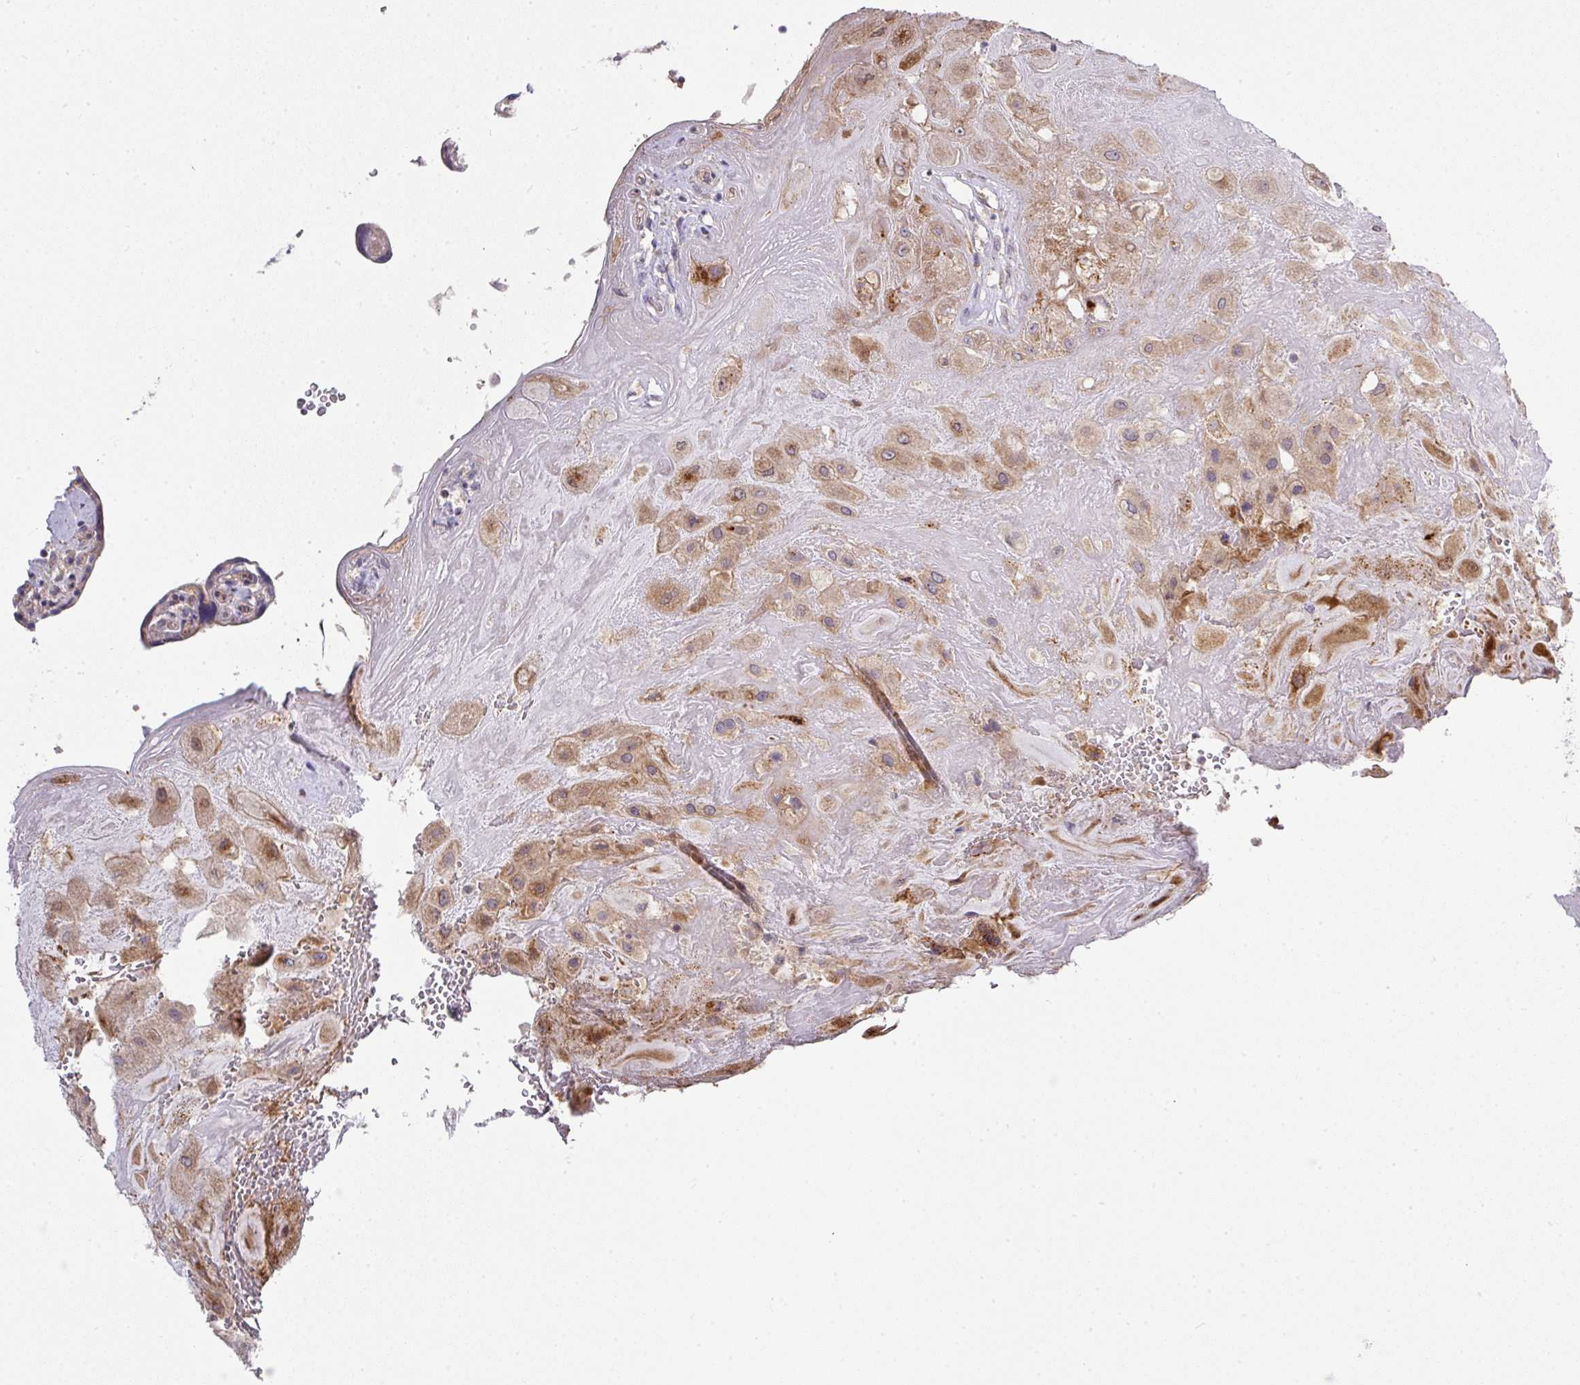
{"staining": {"intensity": "moderate", "quantity": ">75%", "location": "cytoplasmic/membranous"}, "tissue": "placenta", "cell_type": "Decidual cells", "image_type": "normal", "snomed": [{"axis": "morphology", "description": "Normal tissue, NOS"}, {"axis": "topography", "description": "Placenta"}], "caption": "Immunohistochemical staining of unremarkable human placenta demonstrates moderate cytoplasmic/membranous protein staining in approximately >75% of decidual cells. The staining was performed using DAB (3,3'-diaminobenzidine) to visualize the protein expression in brown, while the nuclei were stained in blue with hematoxylin (Magnification: 20x).", "gene": "STK35", "patient": {"sex": "female", "age": 32}}